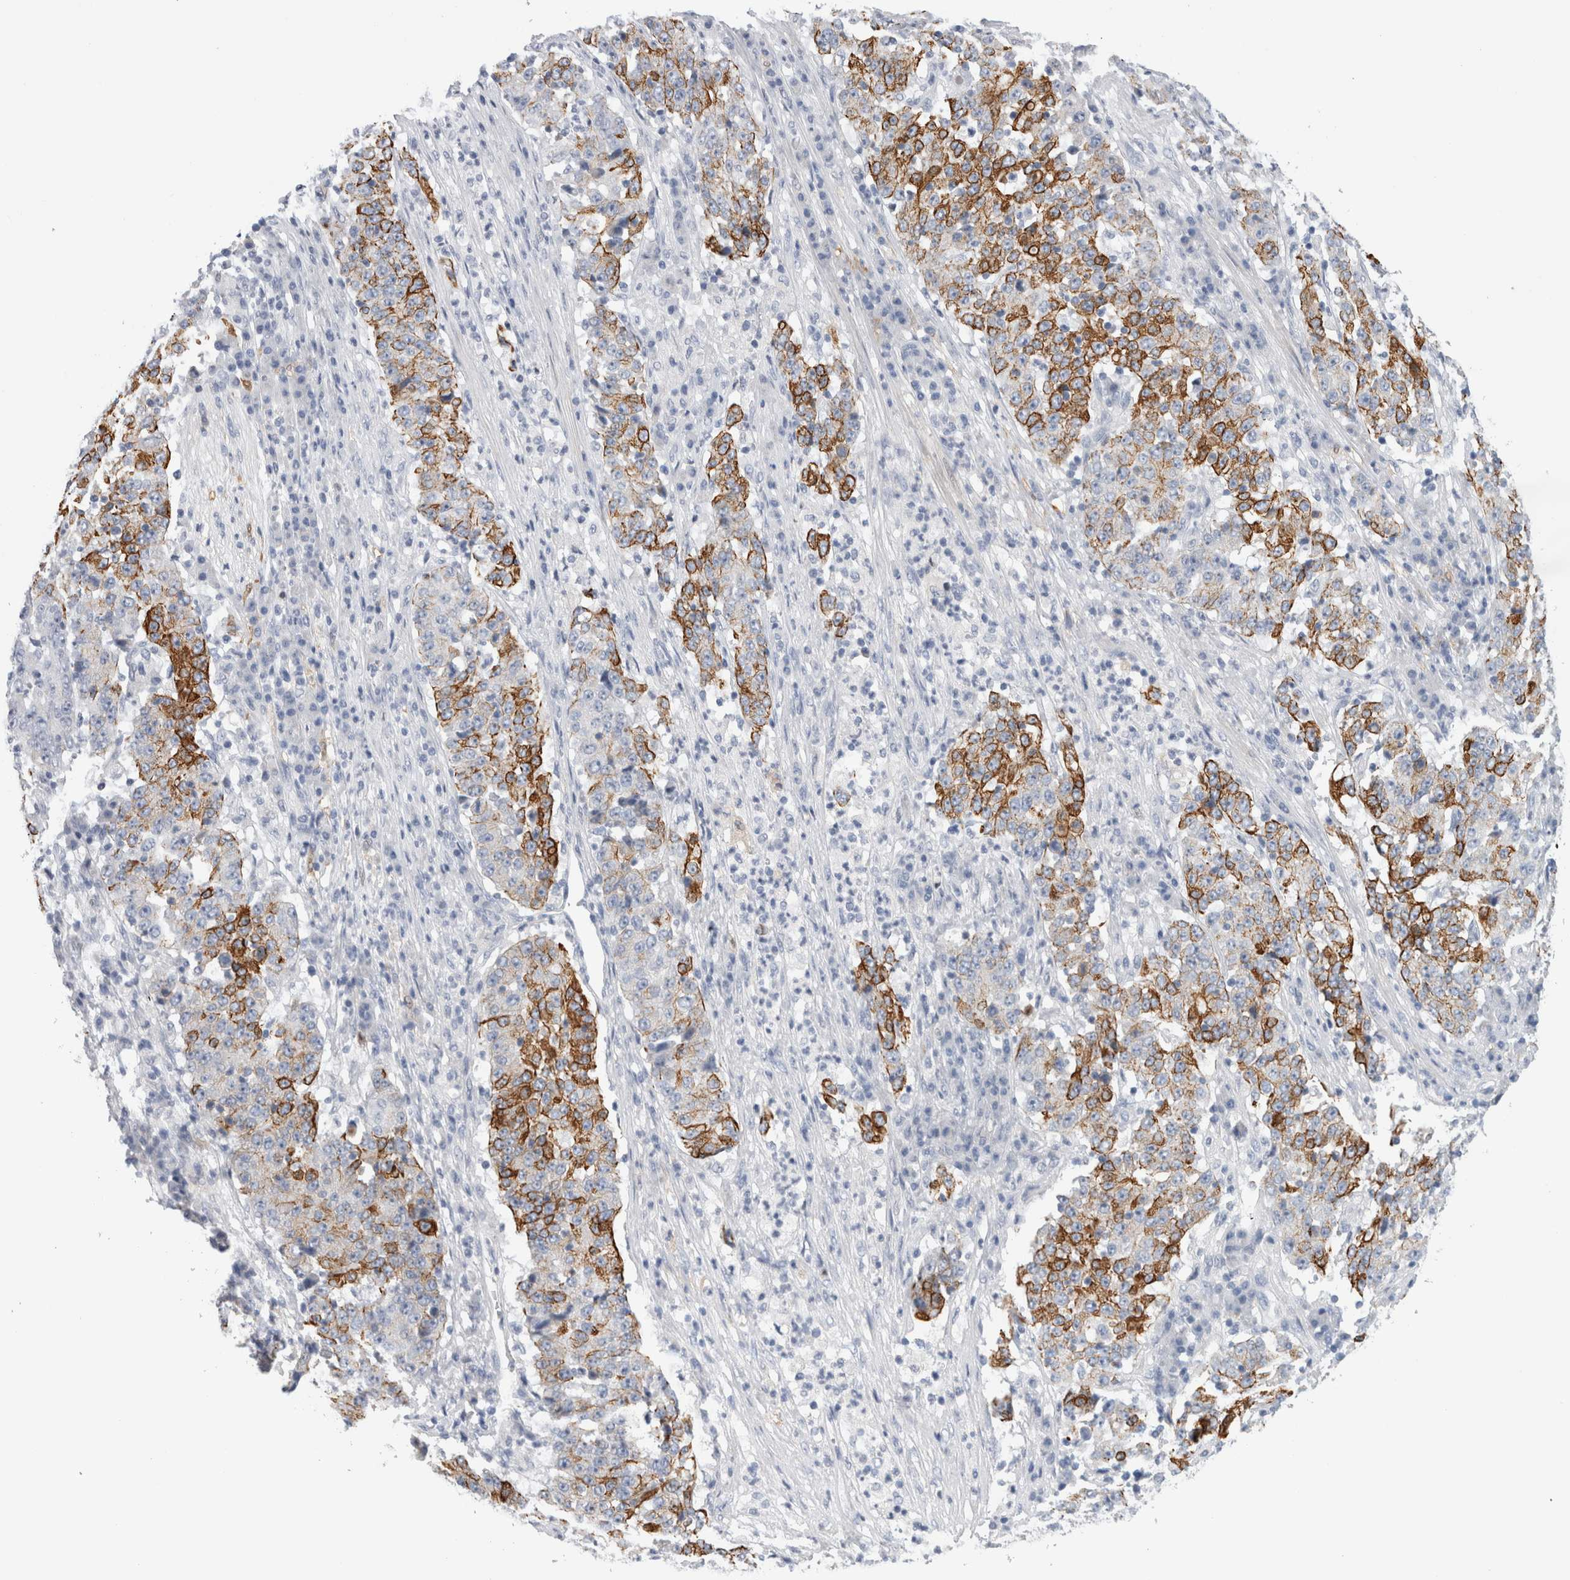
{"staining": {"intensity": "strong", "quantity": "25%-75%", "location": "cytoplasmic/membranous"}, "tissue": "stomach cancer", "cell_type": "Tumor cells", "image_type": "cancer", "snomed": [{"axis": "morphology", "description": "Adenocarcinoma, NOS"}, {"axis": "topography", "description": "Stomach"}], "caption": "Immunohistochemistry photomicrograph of neoplastic tissue: stomach cancer stained using IHC demonstrates high levels of strong protein expression localized specifically in the cytoplasmic/membranous of tumor cells, appearing as a cytoplasmic/membranous brown color.", "gene": "SLC20A2", "patient": {"sex": "male", "age": 59}}